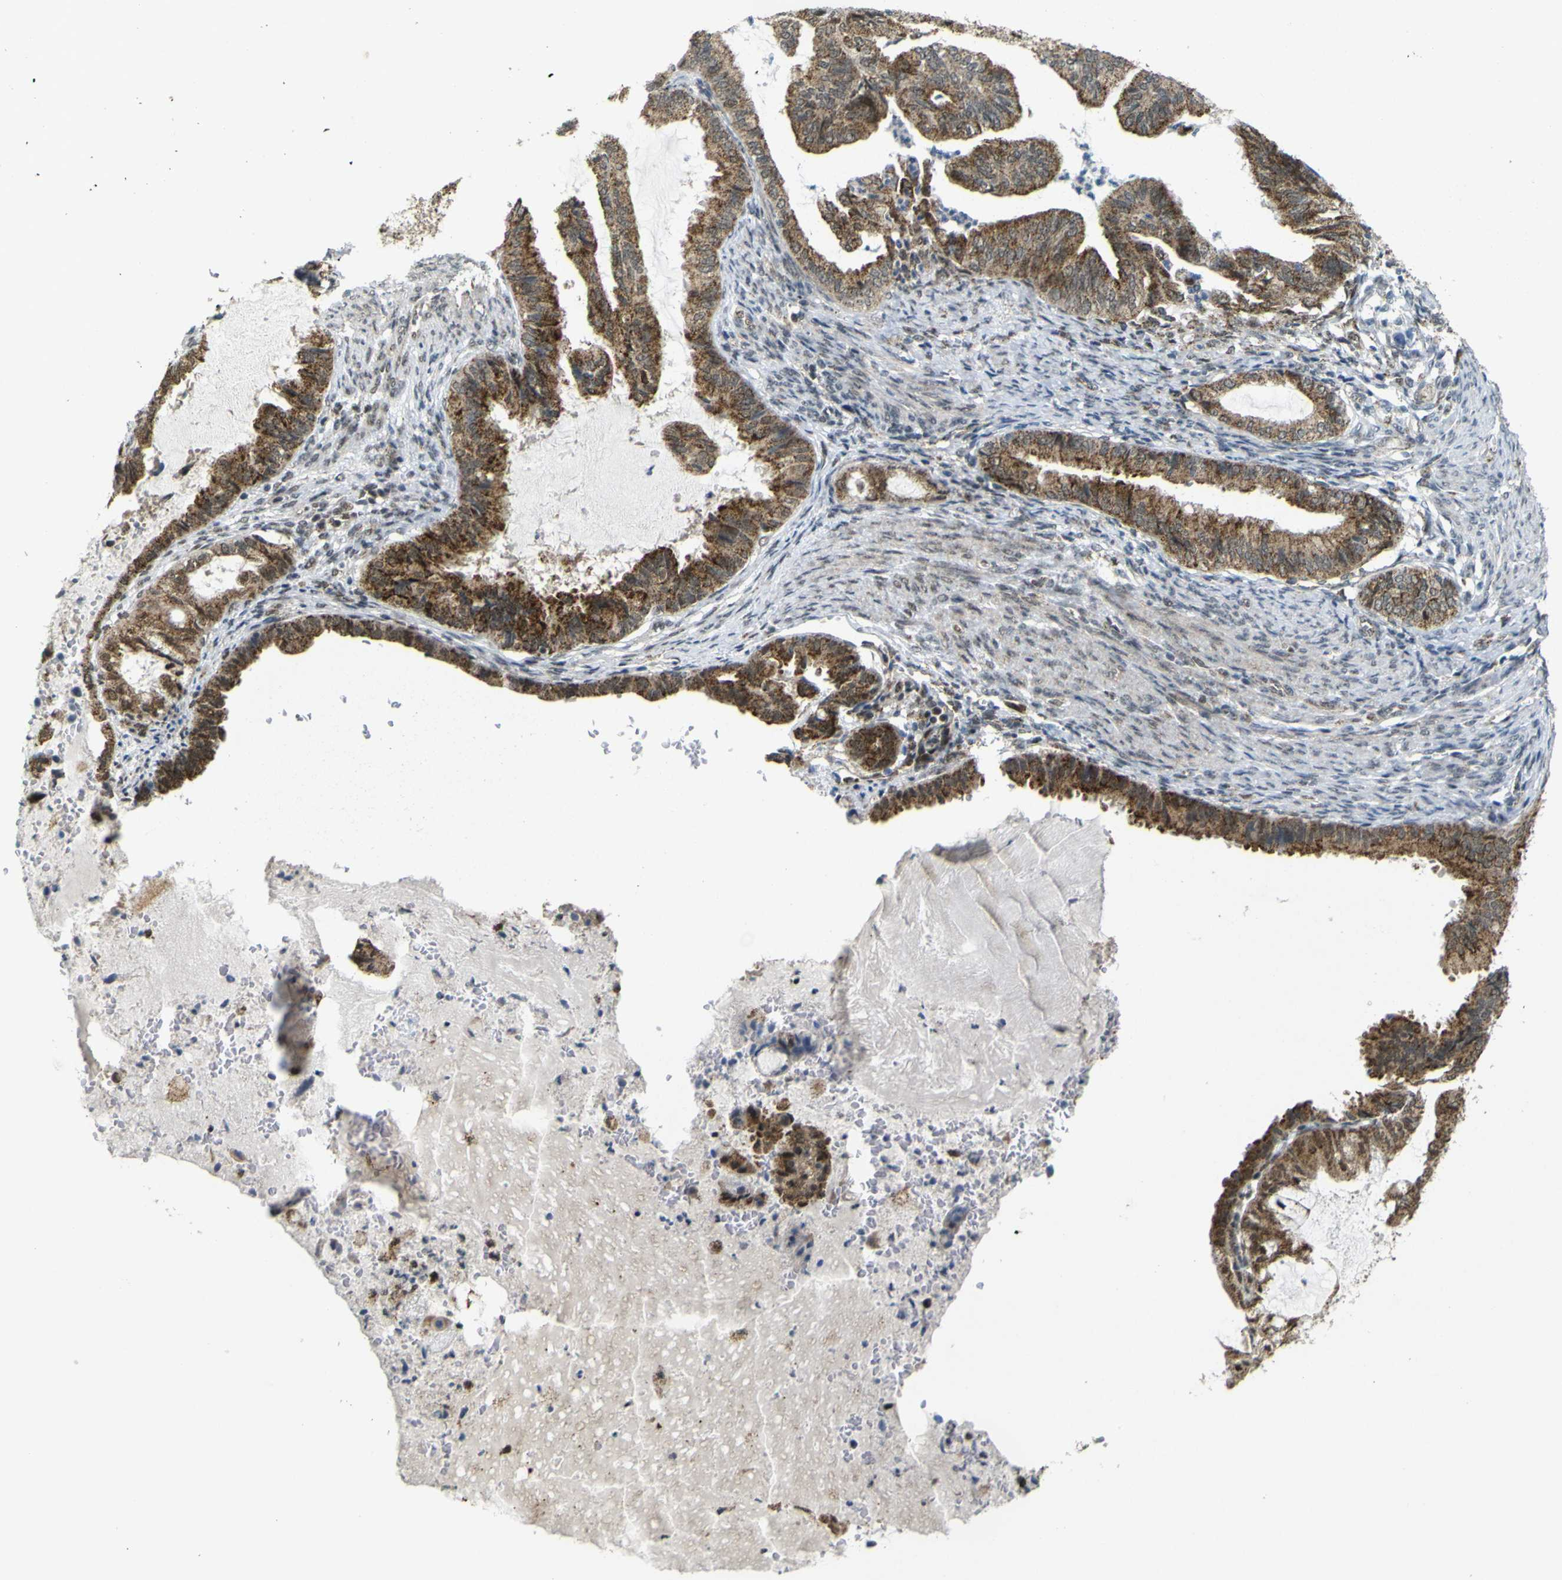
{"staining": {"intensity": "strong", "quantity": ">75%", "location": "cytoplasmic/membranous"}, "tissue": "endometrial cancer", "cell_type": "Tumor cells", "image_type": "cancer", "snomed": [{"axis": "morphology", "description": "Adenocarcinoma, NOS"}, {"axis": "topography", "description": "Endometrium"}], "caption": "DAB (3,3'-diaminobenzidine) immunohistochemical staining of endometrial cancer (adenocarcinoma) displays strong cytoplasmic/membranous protein expression in approximately >75% of tumor cells. (brown staining indicates protein expression, while blue staining denotes nuclei).", "gene": "ACBD5", "patient": {"sex": "female", "age": 86}}